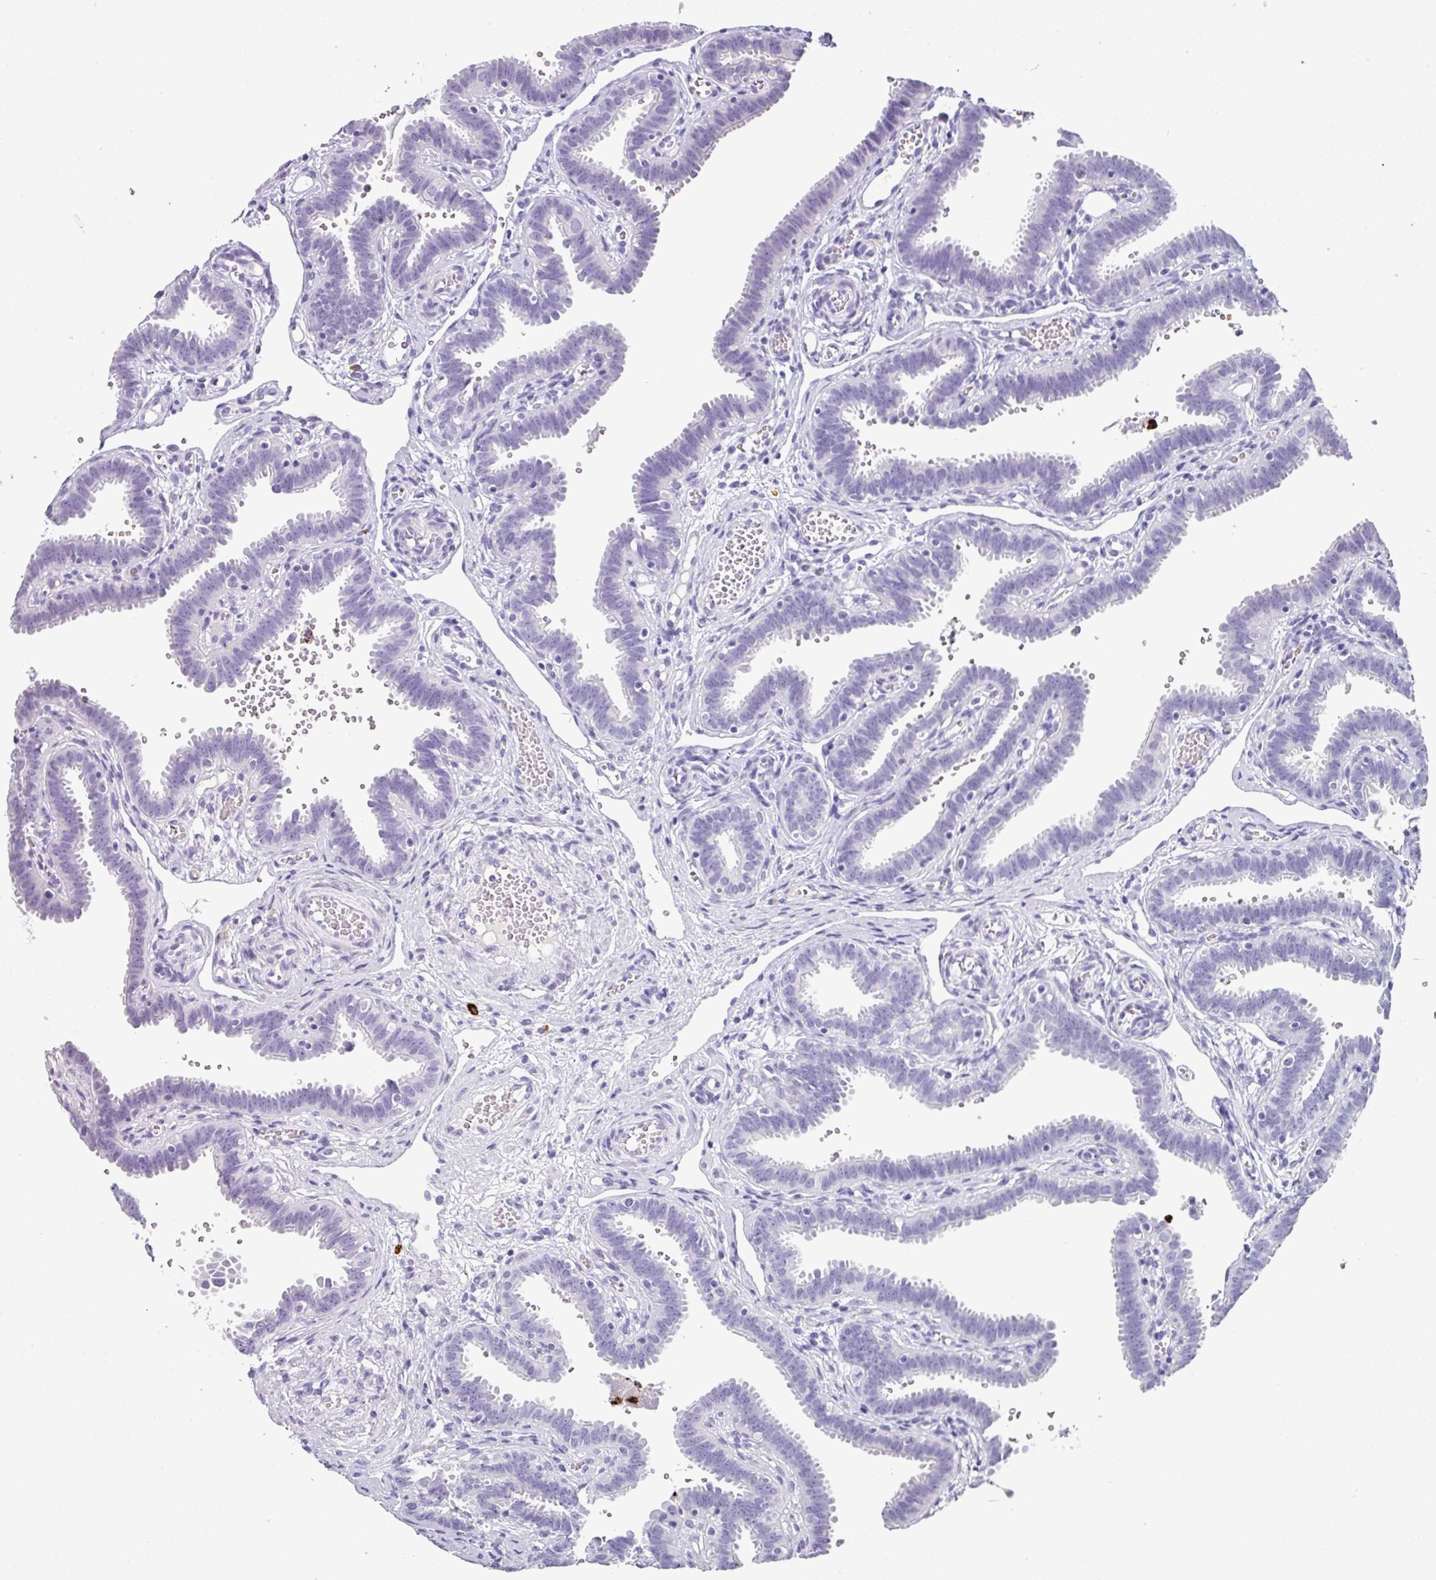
{"staining": {"intensity": "negative", "quantity": "none", "location": "none"}, "tissue": "fallopian tube", "cell_type": "Glandular cells", "image_type": "normal", "snomed": [{"axis": "morphology", "description": "Normal tissue, NOS"}, {"axis": "topography", "description": "Fallopian tube"}], "caption": "Protein analysis of unremarkable fallopian tube demonstrates no significant staining in glandular cells. Brightfield microscopy of immunohistochemistry stained with DAB (brown) and hematoxylin (blue), captured at high magnification.", "gene": "CTSG", "patient": {"sex": "female", "age": 37}}